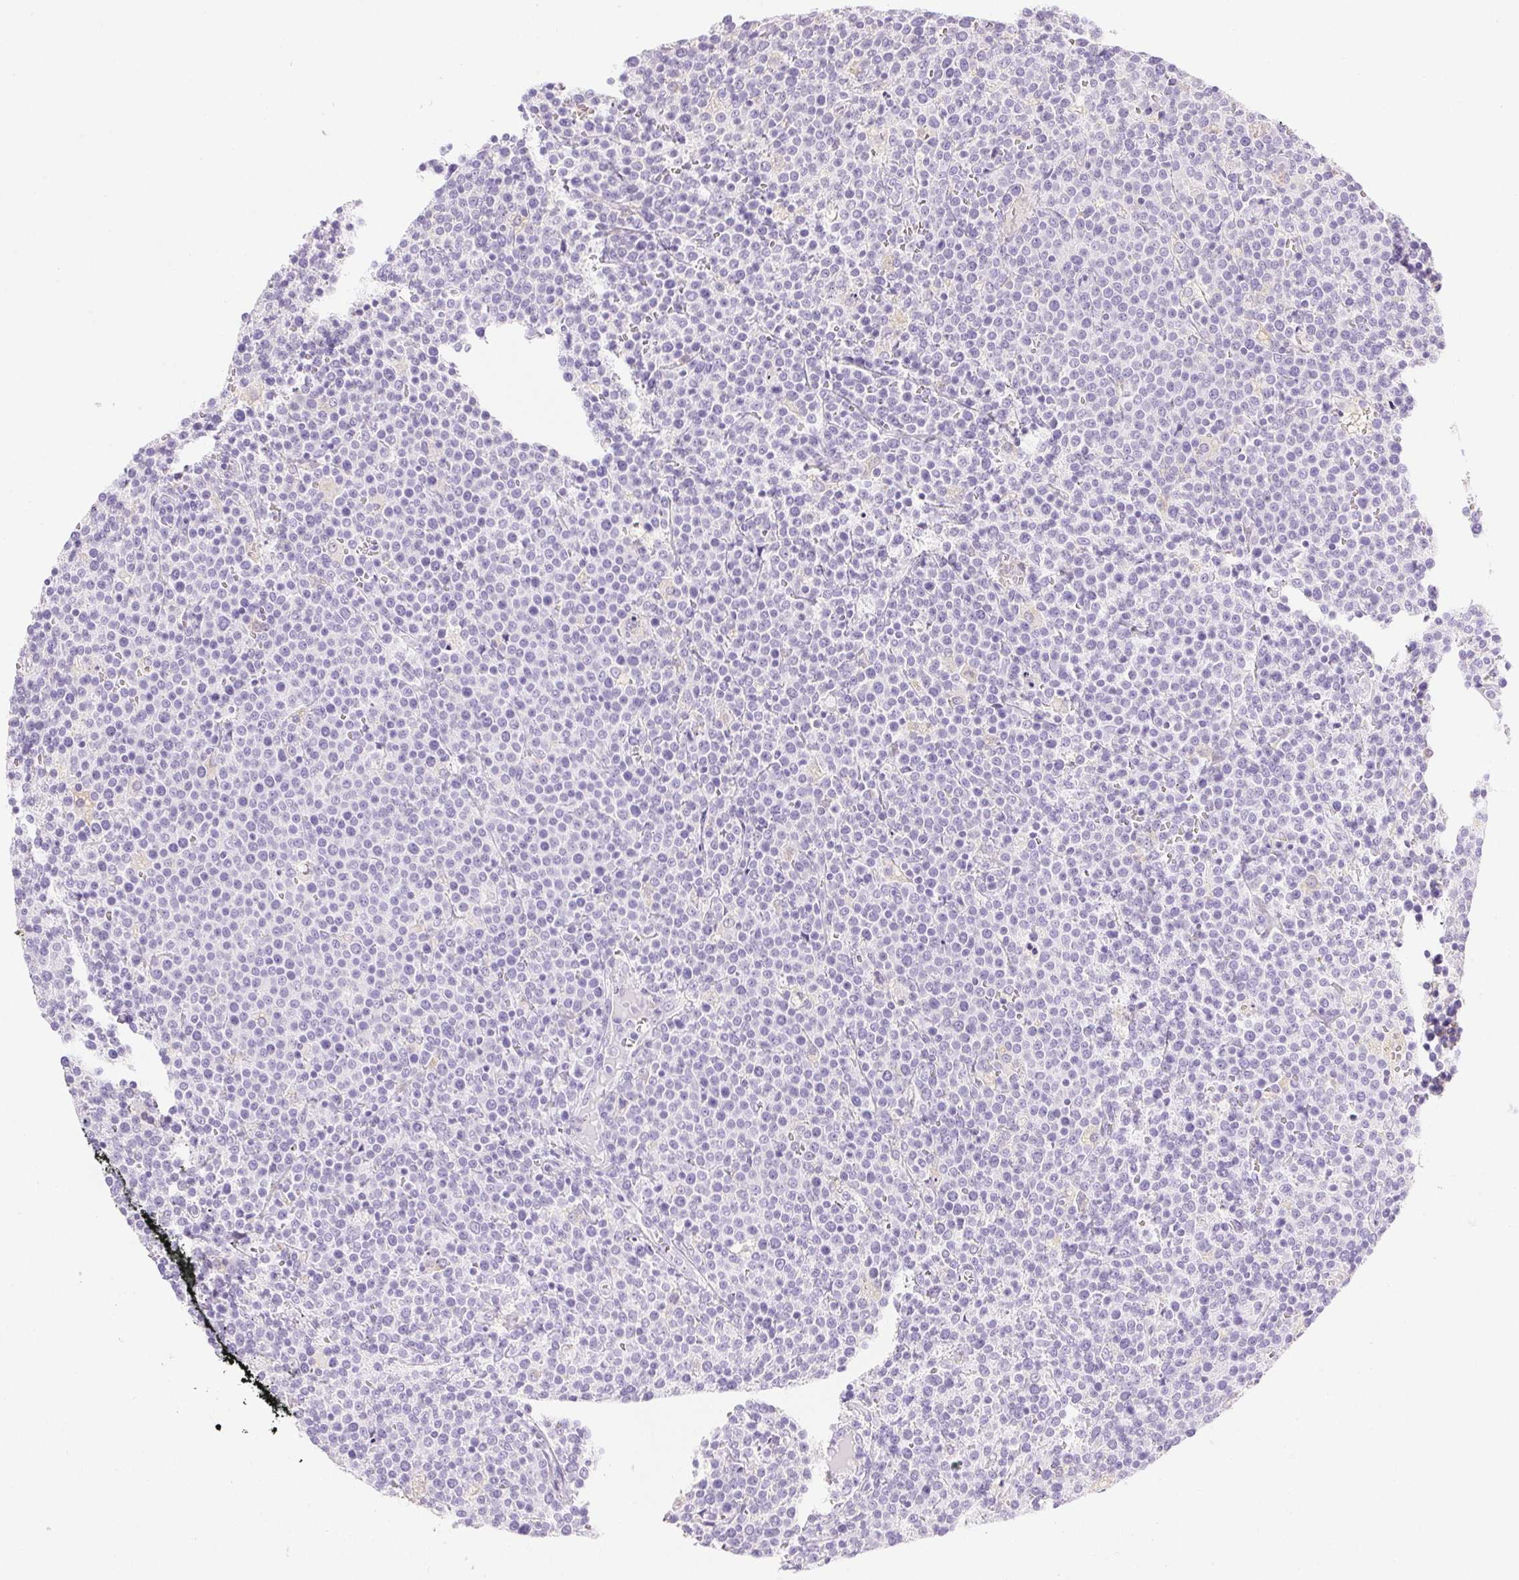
{"staining": {"intensity": "negative", "quantity": "none", "location": "none"}, "tissue": "lymphoma", "cell_type": "Tumor cells", "image_type": "cancer", "snomed": [{"axis": "morphology", "description": "Malignant lymphoma, non-Hodgkin's type, High grade"}, {"axis": "topography", "description": "Lymph node"}], "caption": "Tumor cells are negative for brown protein staining in malignant lymphoma, non-Hodgkin's type (high-grade).", "gene": "ATP6V1G3", "patient": {"sex": "male", "age": 61}}